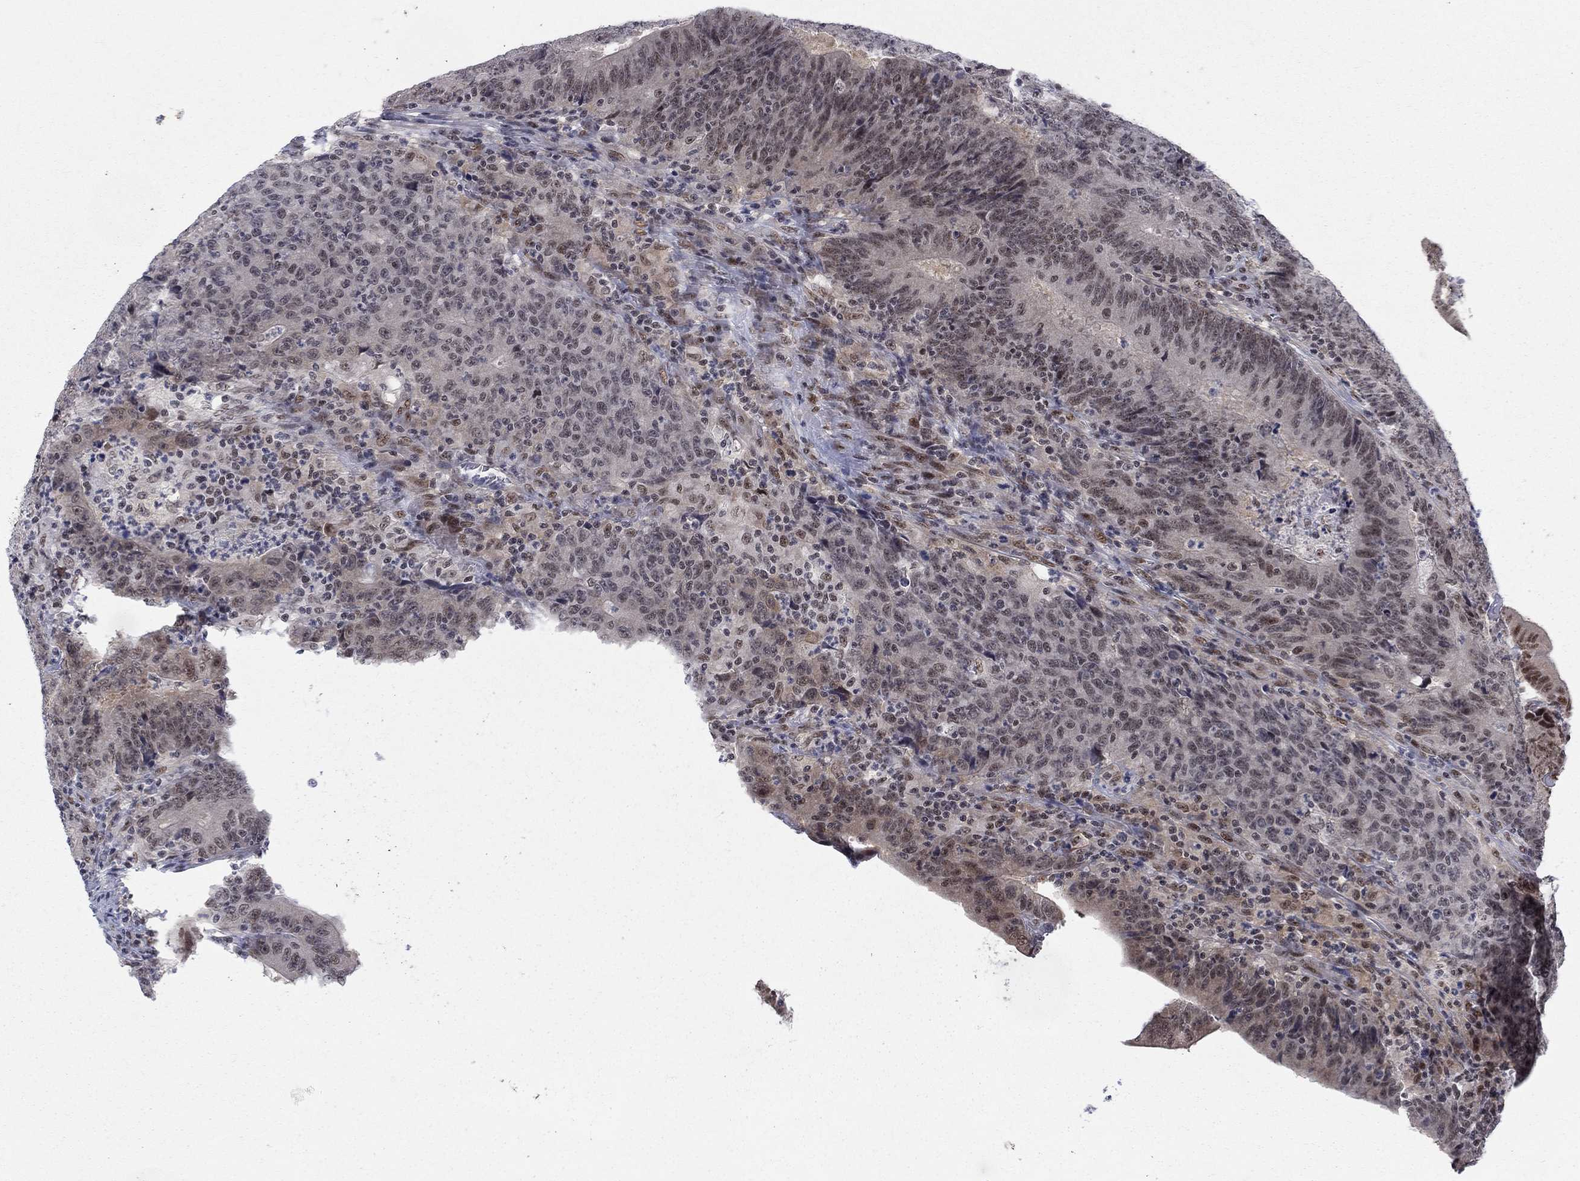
{"staining": {"intensity": "negative", "quantity": "none", "location": "none"}, "tissue": "colorectal cancer", "cell_type": "Tumor cells", "image_type": "cancer", "snomed": [{"axis": "morphology", "description": "Adenocarcinoma, NOS"}, {"axis": "topography", "description": "Colon"}], "caption": "Protein analysis of adenocarcinoma (colorectal) shows no significant positivity in tumor cells.", "gene": "FYTTD1", "patient": {"sex": "female", "age": 75}}